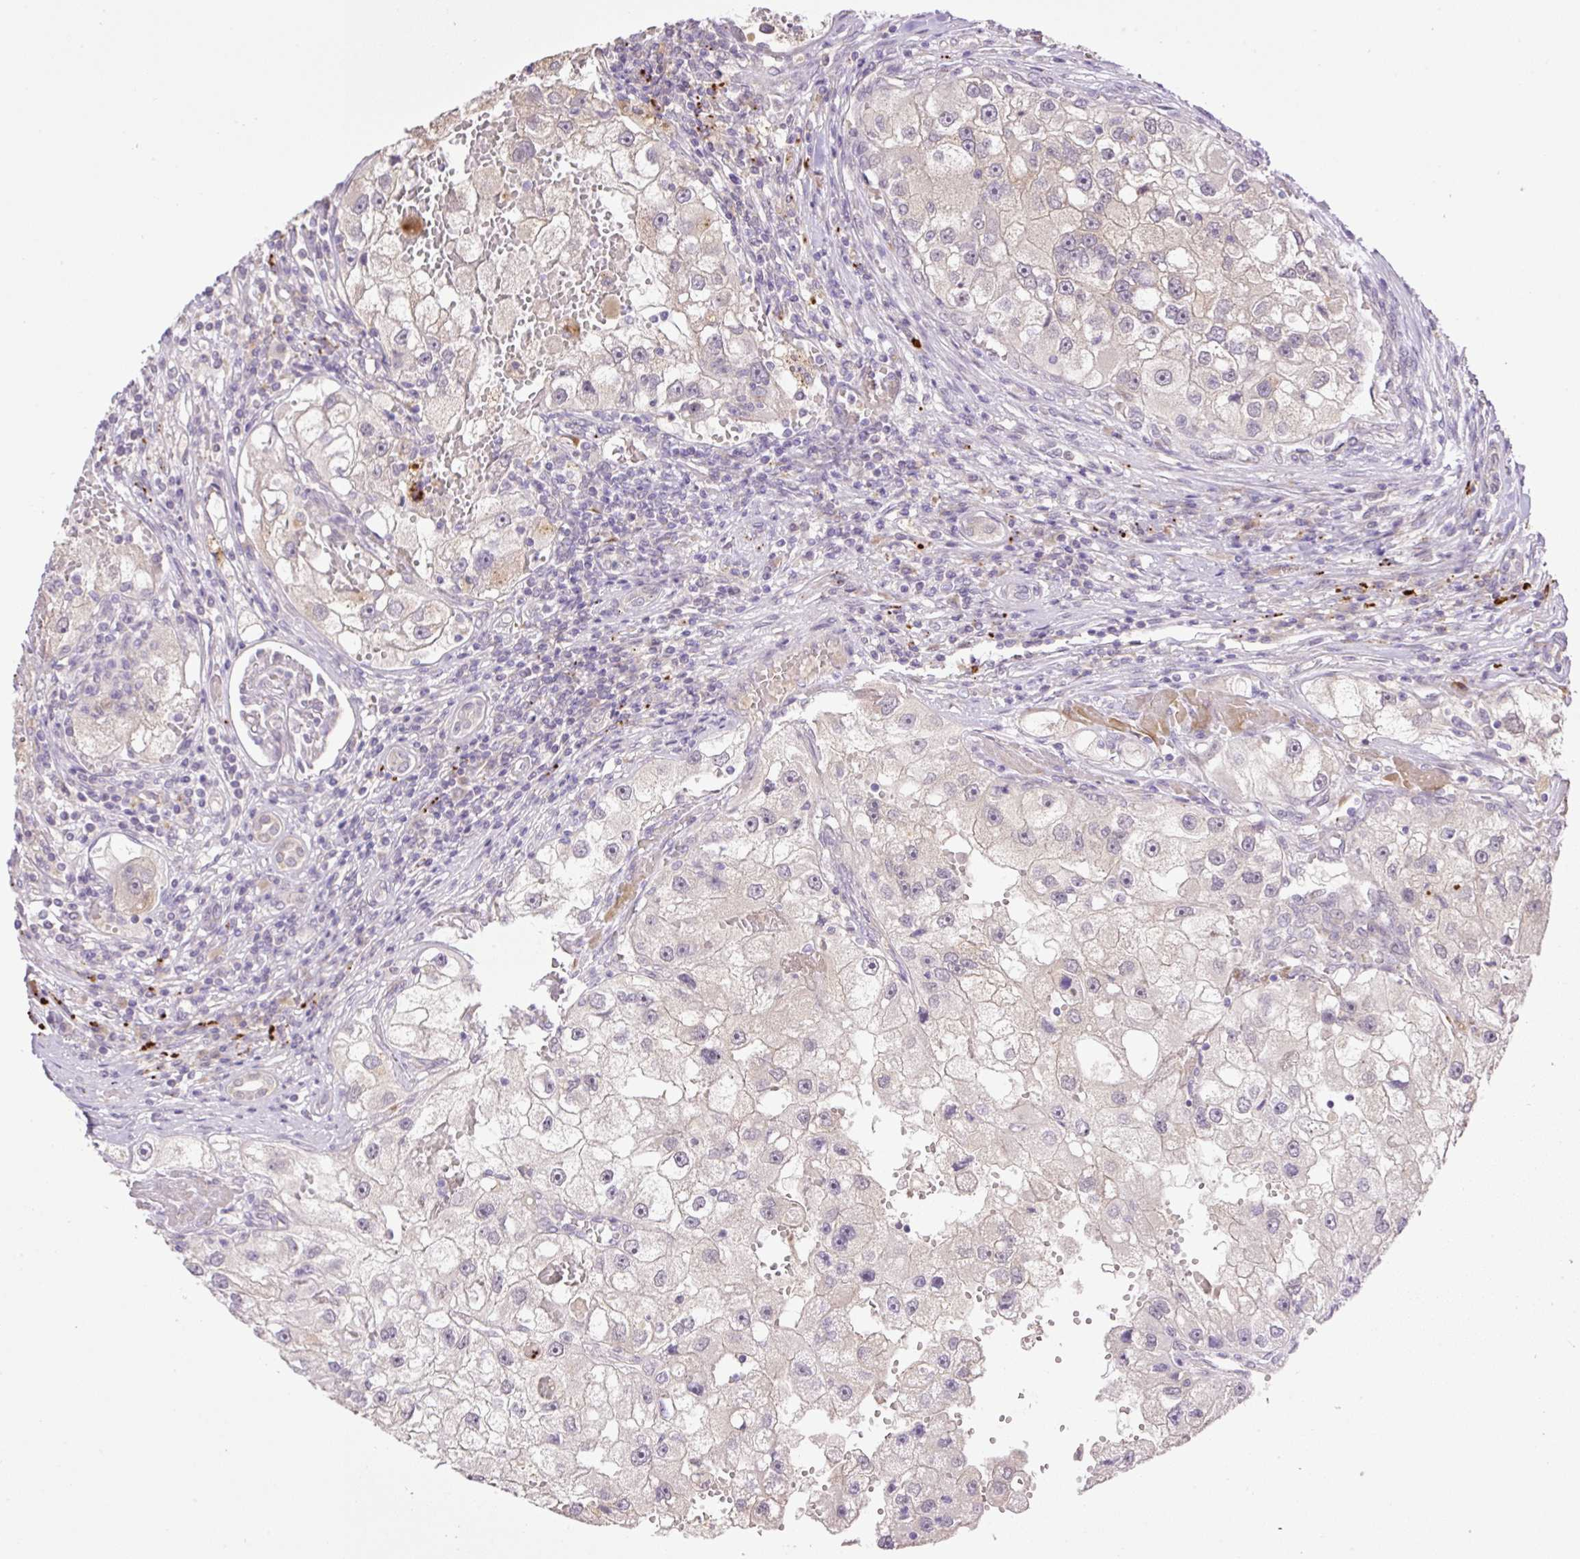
{"staining": {"intensity": "negative", "quantity": "none", "location": "none"}, "tissue": "renal cancer", "cell_type": "Tumor cells", "image_type": "cancer", "snomed": [{"axis": "morphology", "description": "Adenocarcinoma, NOS"}, {"axis": "topography", "description": "Kidney"}], "caption": "Immunohistochemistry (IHC) micrograph of human renal adenocarcinoma stained for a protein (brown), which exhibits no staining in tumor cells.", "gene": "HABP4", "patient": {"sex": "male", "age": 63}}